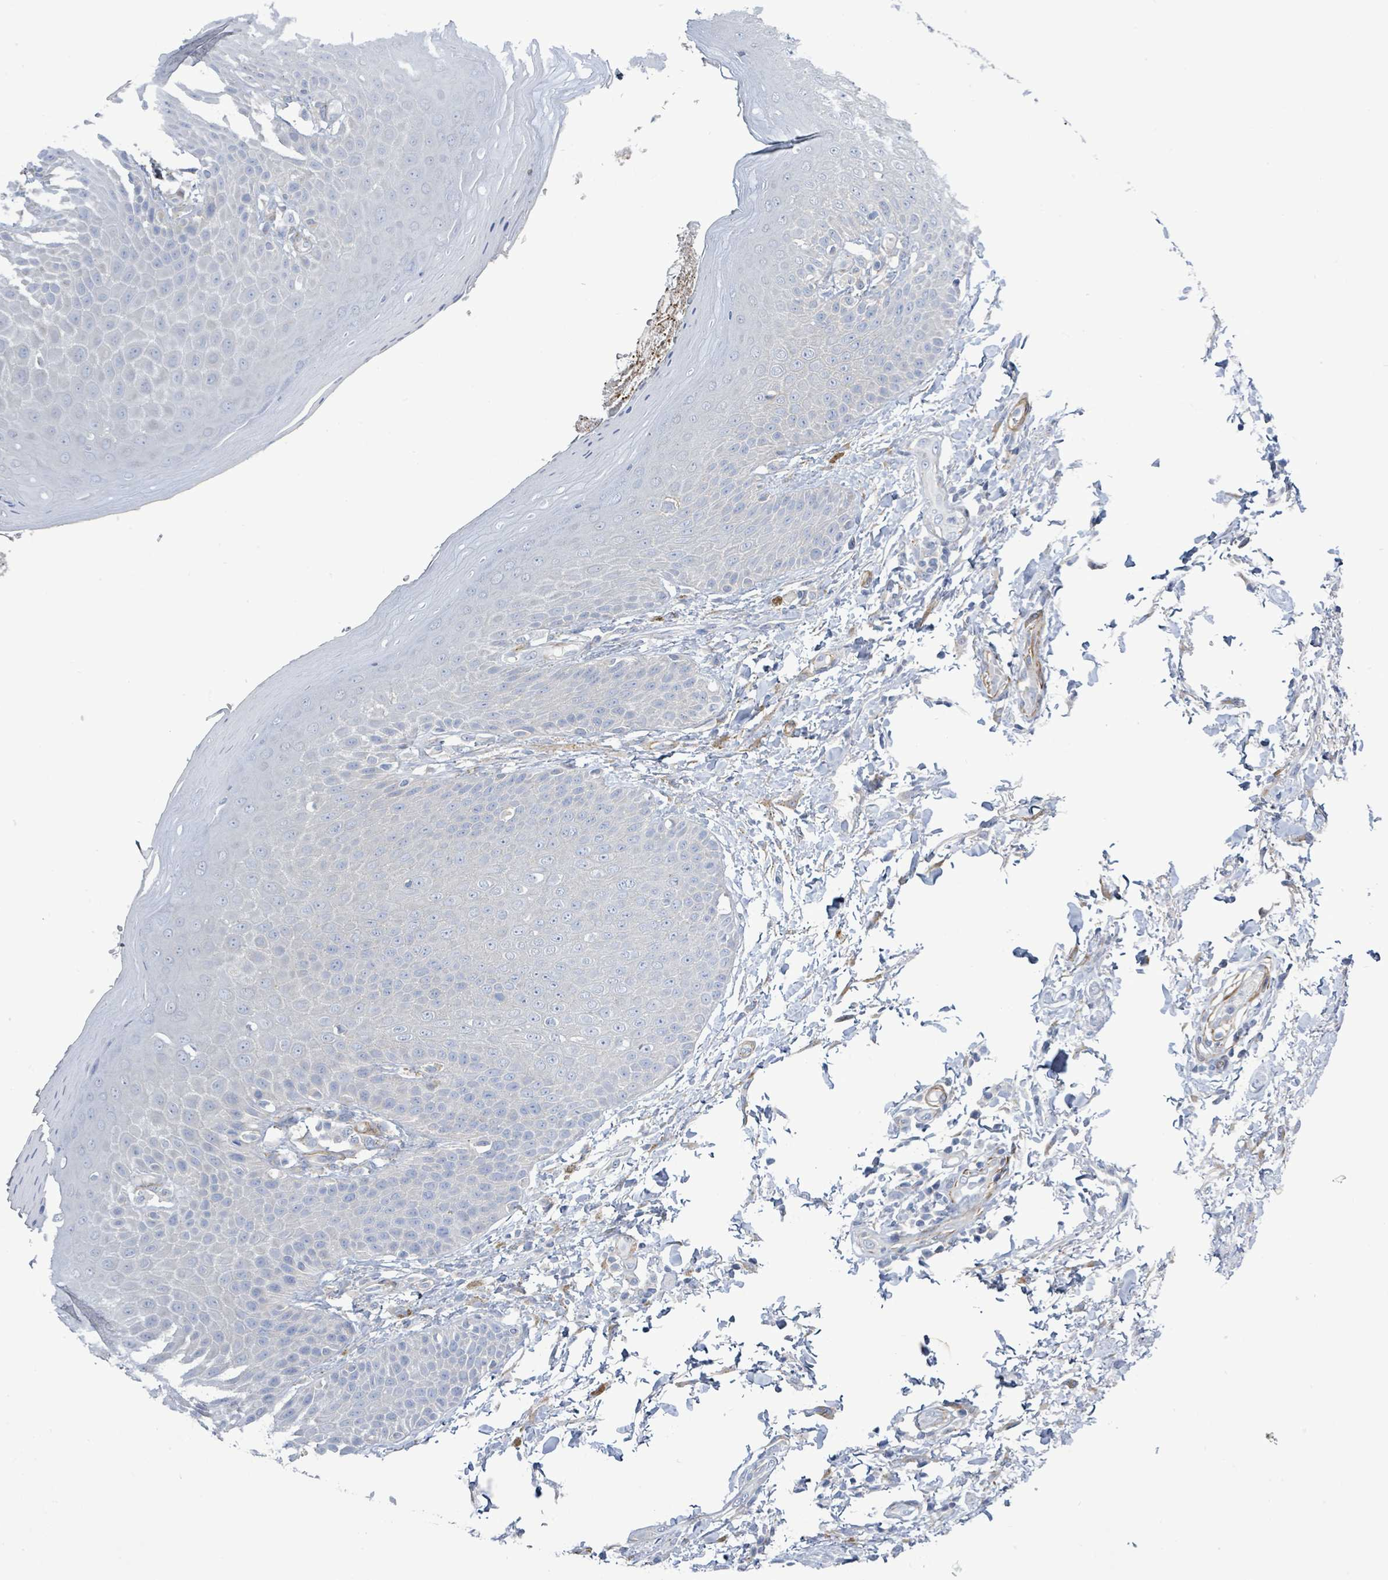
{"staining": {"intensity": "negative", "quantity": "none", "location": "none"}, "tissue": "skin", "cell_type": "Epidermal cells", "image_type": "normal", "snomed": [{"axis": "morphology", "description": "Normal tissue, NOS"}, {"axis": "topography", "description": "Peripheral nerve tissue"}], "caption": "The image exhibits no staining of epidermal cells in benign skin.", "gene": "DMRTC1B", "patient": {"sex": "male", "age": 51}}